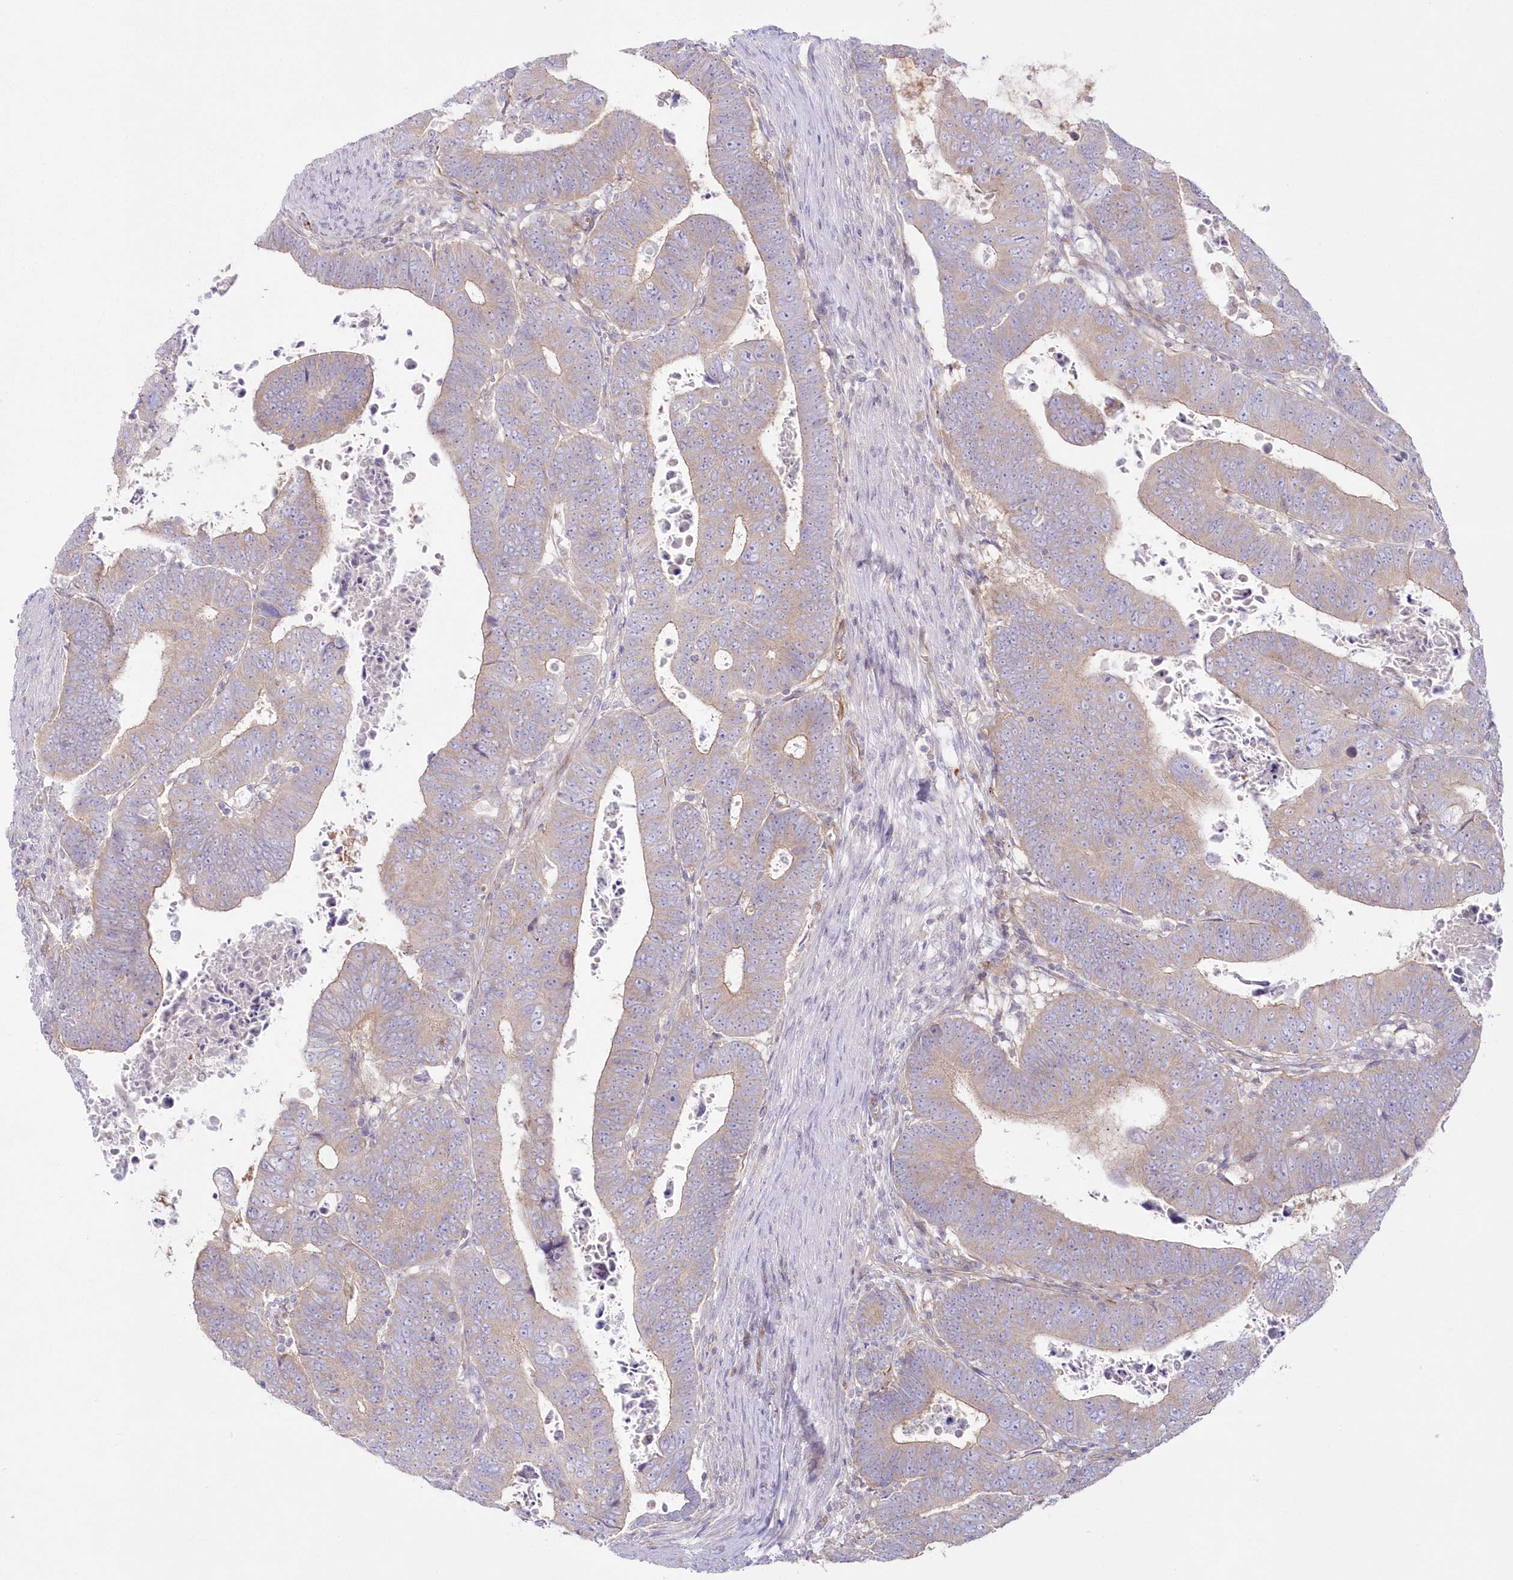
{"staining": {"intensity": "weak", "quantity": ">75%", "location": "cytoplasmic/membranous"}, "tissue": "colorectal cancer", "cell_type": "Tumor cells", "image_type": "cancer", "snomed": [{"axis": "morphology", "description": "Normal tissue, NOS"}, {"axis": "morphology", "description": "Adenocarcinoma, NOS"}, {"axis": "topography", "description": "Rectum"}], "caption": "Colorectal cancer (adenocarcinoma) stained with a protein marker displays weak staining in tumor cells.", "gene": "ZNF843", "patient": {"sex": "female", "age": 65}}